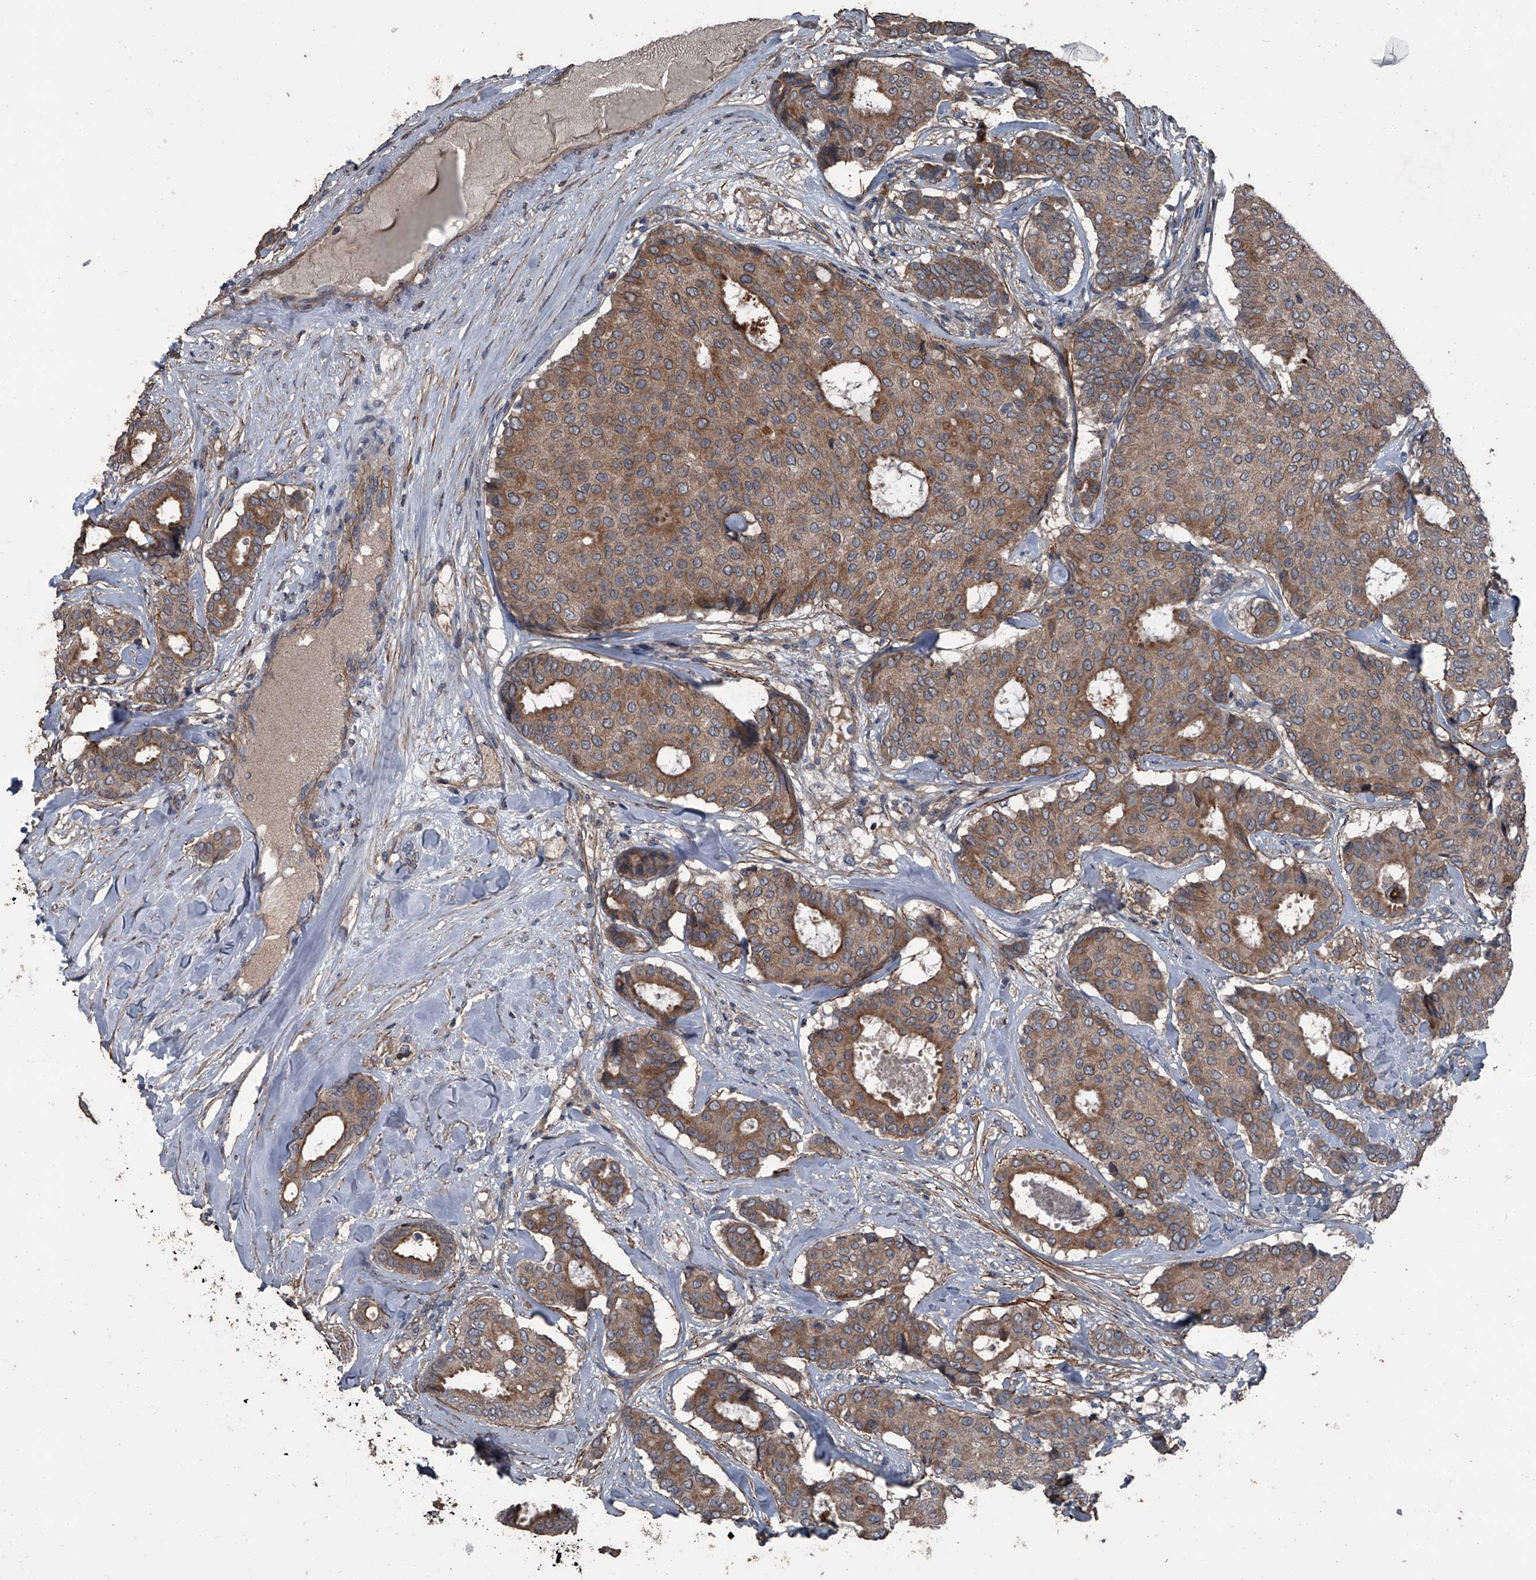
{"staining": {"intensity": "moderate", "quantity": ">75%", "location": "cytoplasmic/membranous"}, "tissue": "breast cancer", "cell_type": "Tumor cells", "image_type": "cancer", "snomed": [{"axis": "morphology", "description": "Duct carcinoma"}, {"axis": "topography", "description": "Breast"}], "caption": "An image of human invasive ductal carcinoma (breast) stained for a protein reveals moderate cytoplasmic/membranous brown staining in tumor cells. (IHC, brightfield microscopy, high magnification).", "gene": "OARD1", "patient": {"sex": "female", "age": 75}}